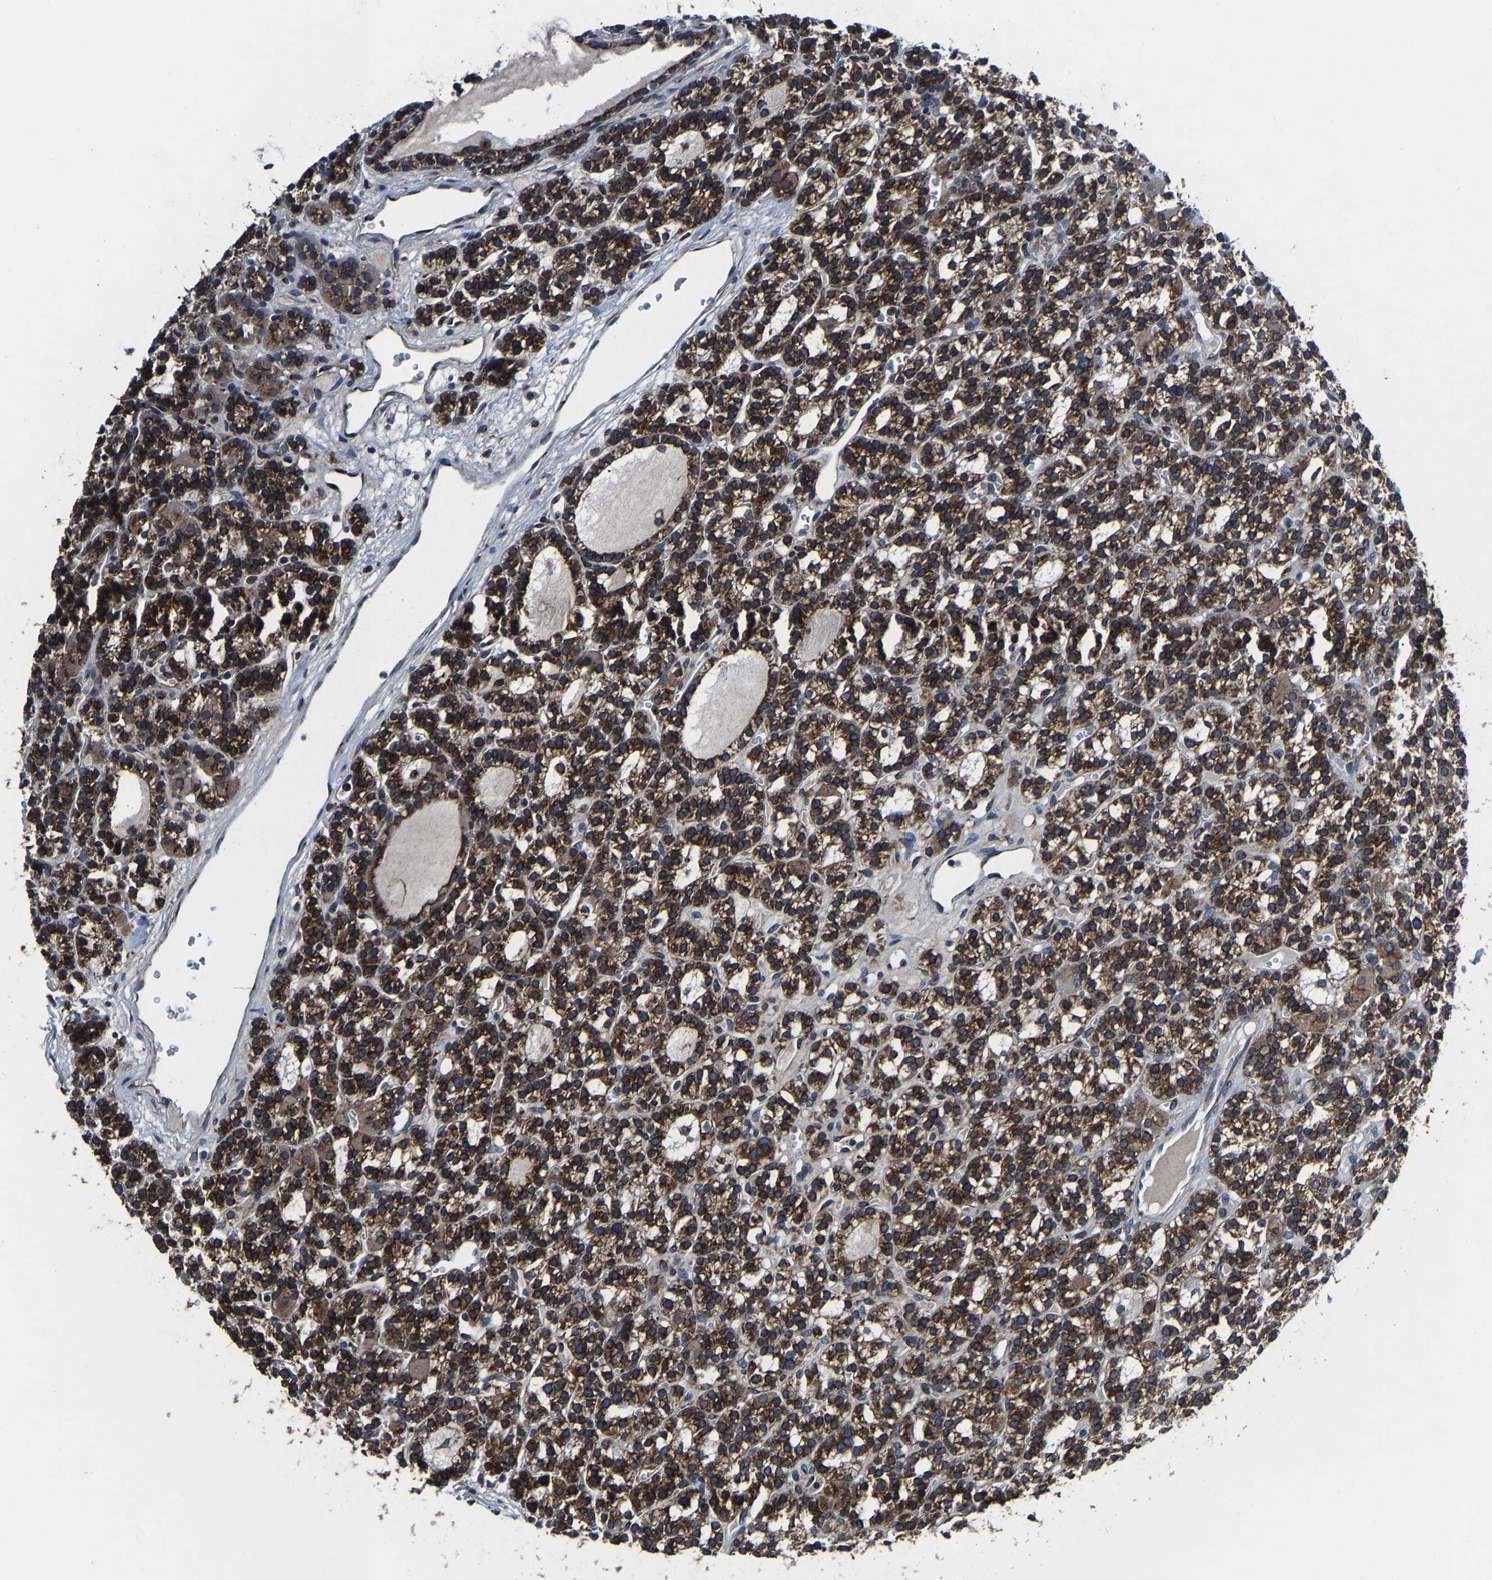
{"staining": {"intensity": "strong", "quantity": ">75%", "location": "cytoplasmic/membranous"}, "tissue": "parathyroid gland", "cell_type": "Glandular cells", "image_type": "normal", "snomed": [{"axis": "morphology", "description": "Normal tissue, NOS"}, {"axis": "morphology", "description": "Adenoma, NOS"}, {"axis": "topography", "description": "Parathyroid gland"}], "caption": "This photomicrograph reveals IHC staining of unremarkable parathyroid gland, with high strong cytoplasmic/membranous positivity in approximately >75% of glandular cells.", "gene": "EBAG9", "patient": {"sex": "female", "age": 58}}